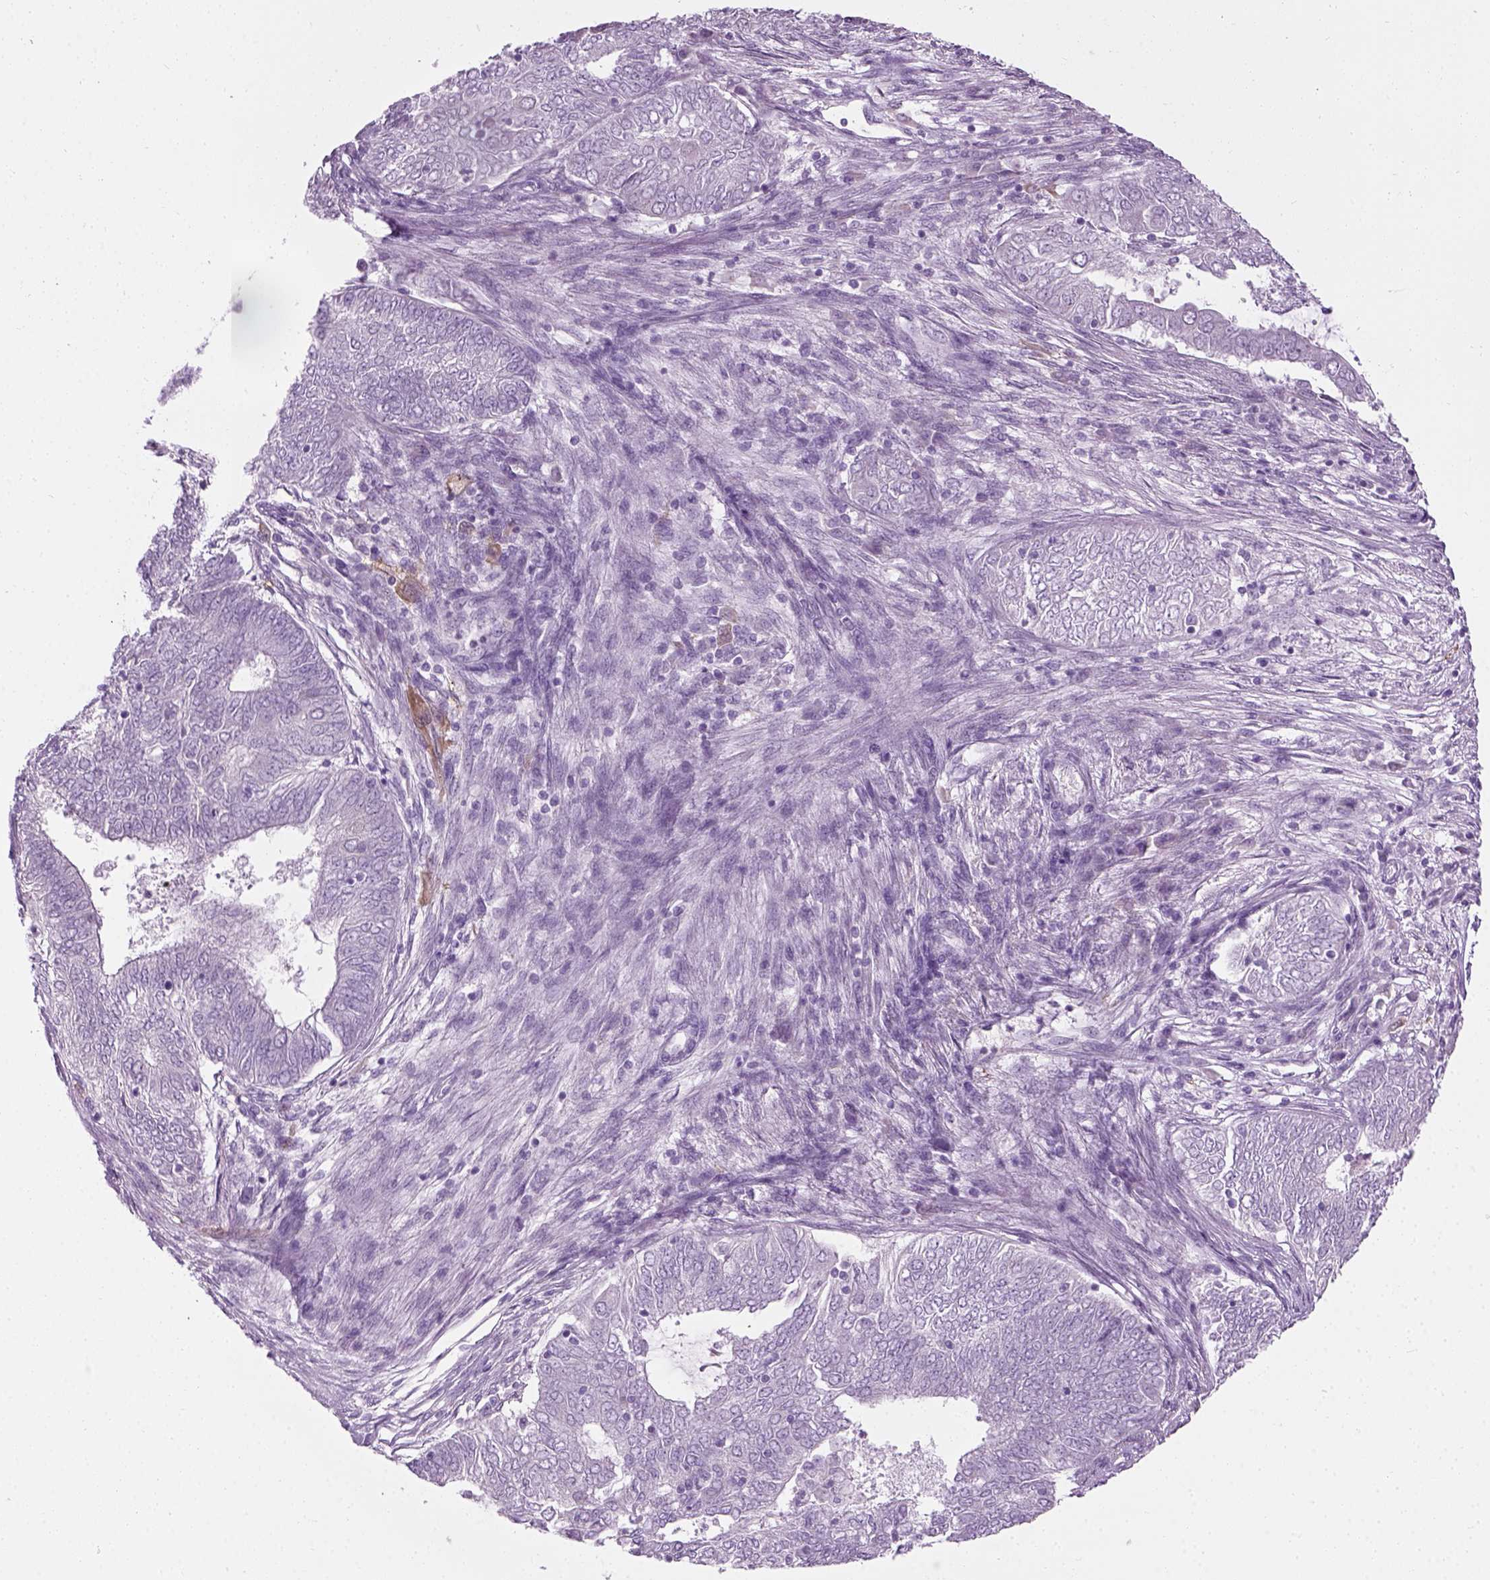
{"staining": {"intensity": "negative", "quantity": "none", "location": "none"}, "tissue": "endometrial cancer", "cell_type": "Tumor cells", "image_type": "cancer", "snomed": [{"axis": "morphology", "description": "Adenocarcinoma, NOS"}, {"axis": "topography", "description": "Endometrium"}], "caption": "Human endometrial cancer stained for a protein using immunohistochemistry reveals no staining in tumor cells.", "gene": "CIBAR2", "patient": {"sex": "female", "age": 62}}